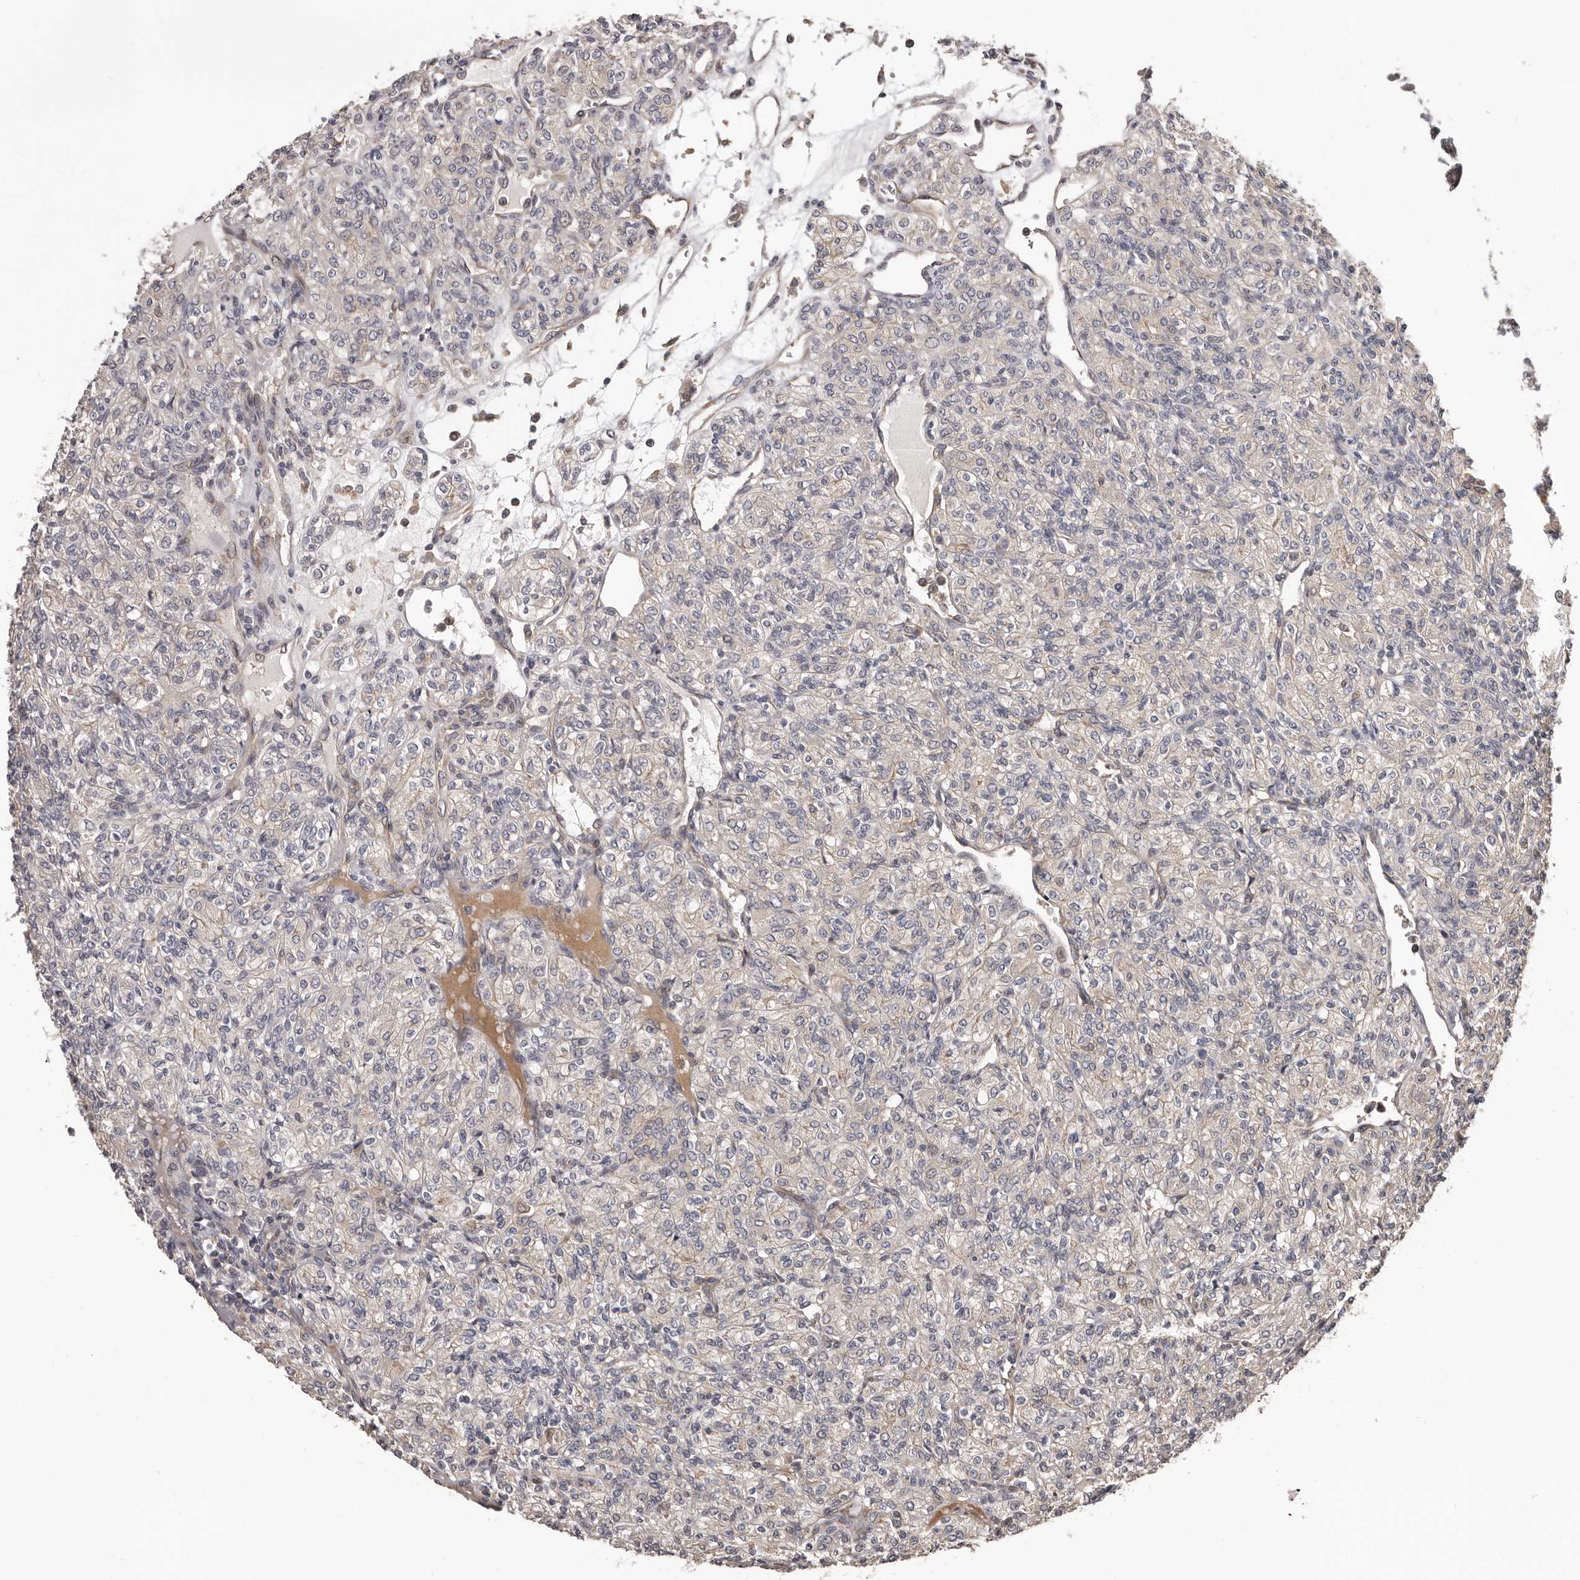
{"staining": {"intensity": "negative", "quantity": "none", "location": "none"}, "tissue": "renal cancer", "cell_type": "Tumor cells", "image_type": "cancer", "snomed": [{"axis": "morphology", "description": "Adenocarcinoma, NOS"}, {"axis": "topography", "description": "Kidney"}], "caption": "Immunohistochemical staining of renal cancer shows no significant expression in tumor cells.", "gene": "VPS37A", "patient": {"sex": "male", "age": 77}}